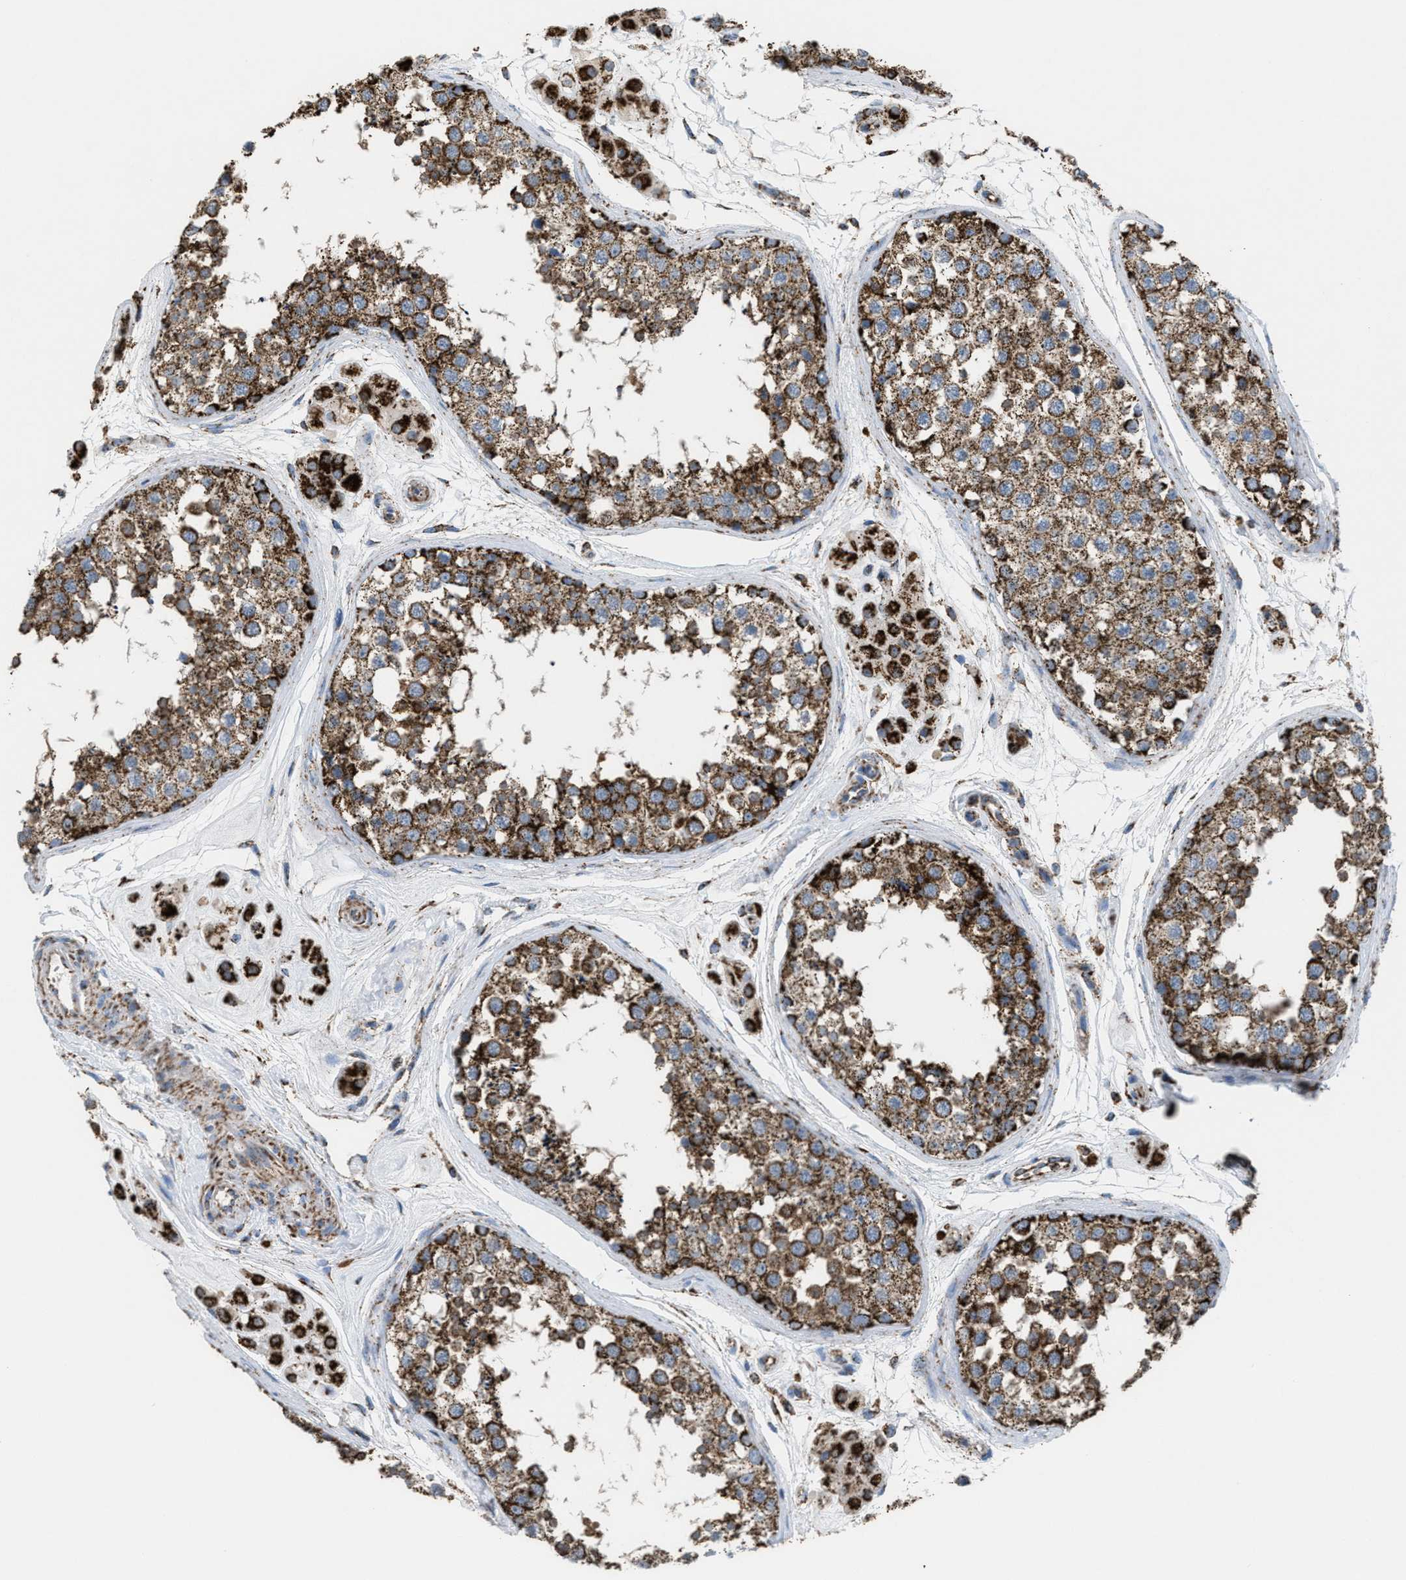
{"staining": {"intensity": "strong", "quantity": ">75%", "location": "cytoplasmic/membranous"}, "tissue": "testis", "cell_type": "Cells in seminiferous ducts", "image_type": "normal", "snomed": [{"axis": "morphology", "description": "Normal tissue, NOS"}, {"axis": "topography", "description": "Testis"}], "caption": "DAB (3,3'-diaminobenzidine) immunohistochemical staining of unremarkable testis exhibits strong cytoplasmic/membranous protein staining in about >75% of cells in seminiferous ducts. The staining was performed using DAB (3,3'-diaminobenzidine) to visualize the protein expression in brown, while the nuclei were stained in blue with hematoxylin (Magnification: 20x).", "gene": "ECHS1", "patient": {"sex": "male", "age": 56}}